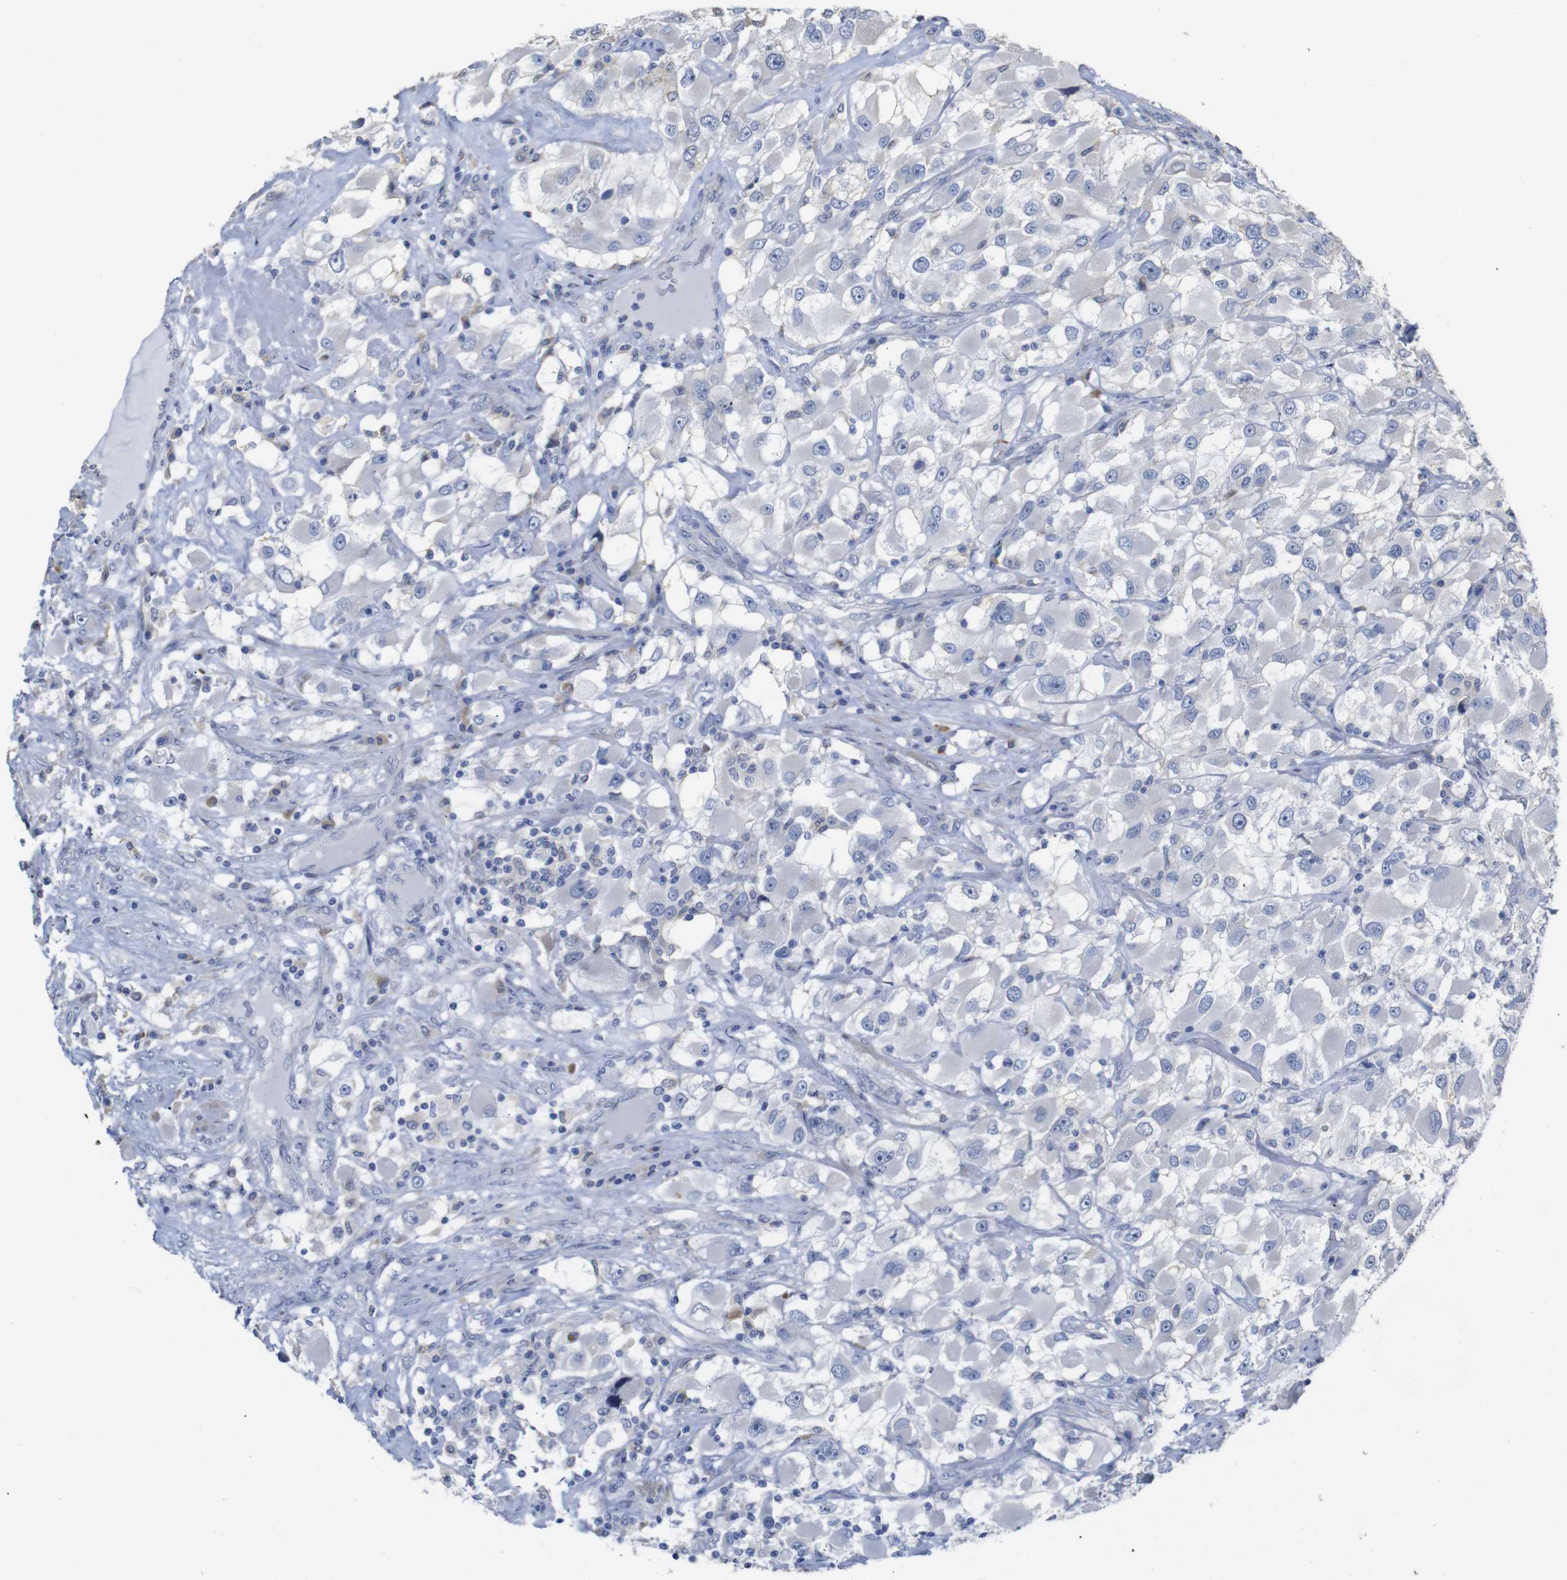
{"staining": {"intensity": "negative", "quantity": "none", "location": "none"}, "tissue": "renal cancer", "cell_type": "Tumor cells", "image_type": "cancer", "snomed": [{"axis": "morphology", "description": "Adenocarcinoma, NOS"}, {"axis": "topography", "description": "Kidney"}], "caption": "An immunohistochemistry image of adenocarcinoma (renal) is shown. There is no staining in tumor cells of adenocarcinoma (renal).", "gene": "TCEAL9", "patient": {"sex": "female", "age": 52}}